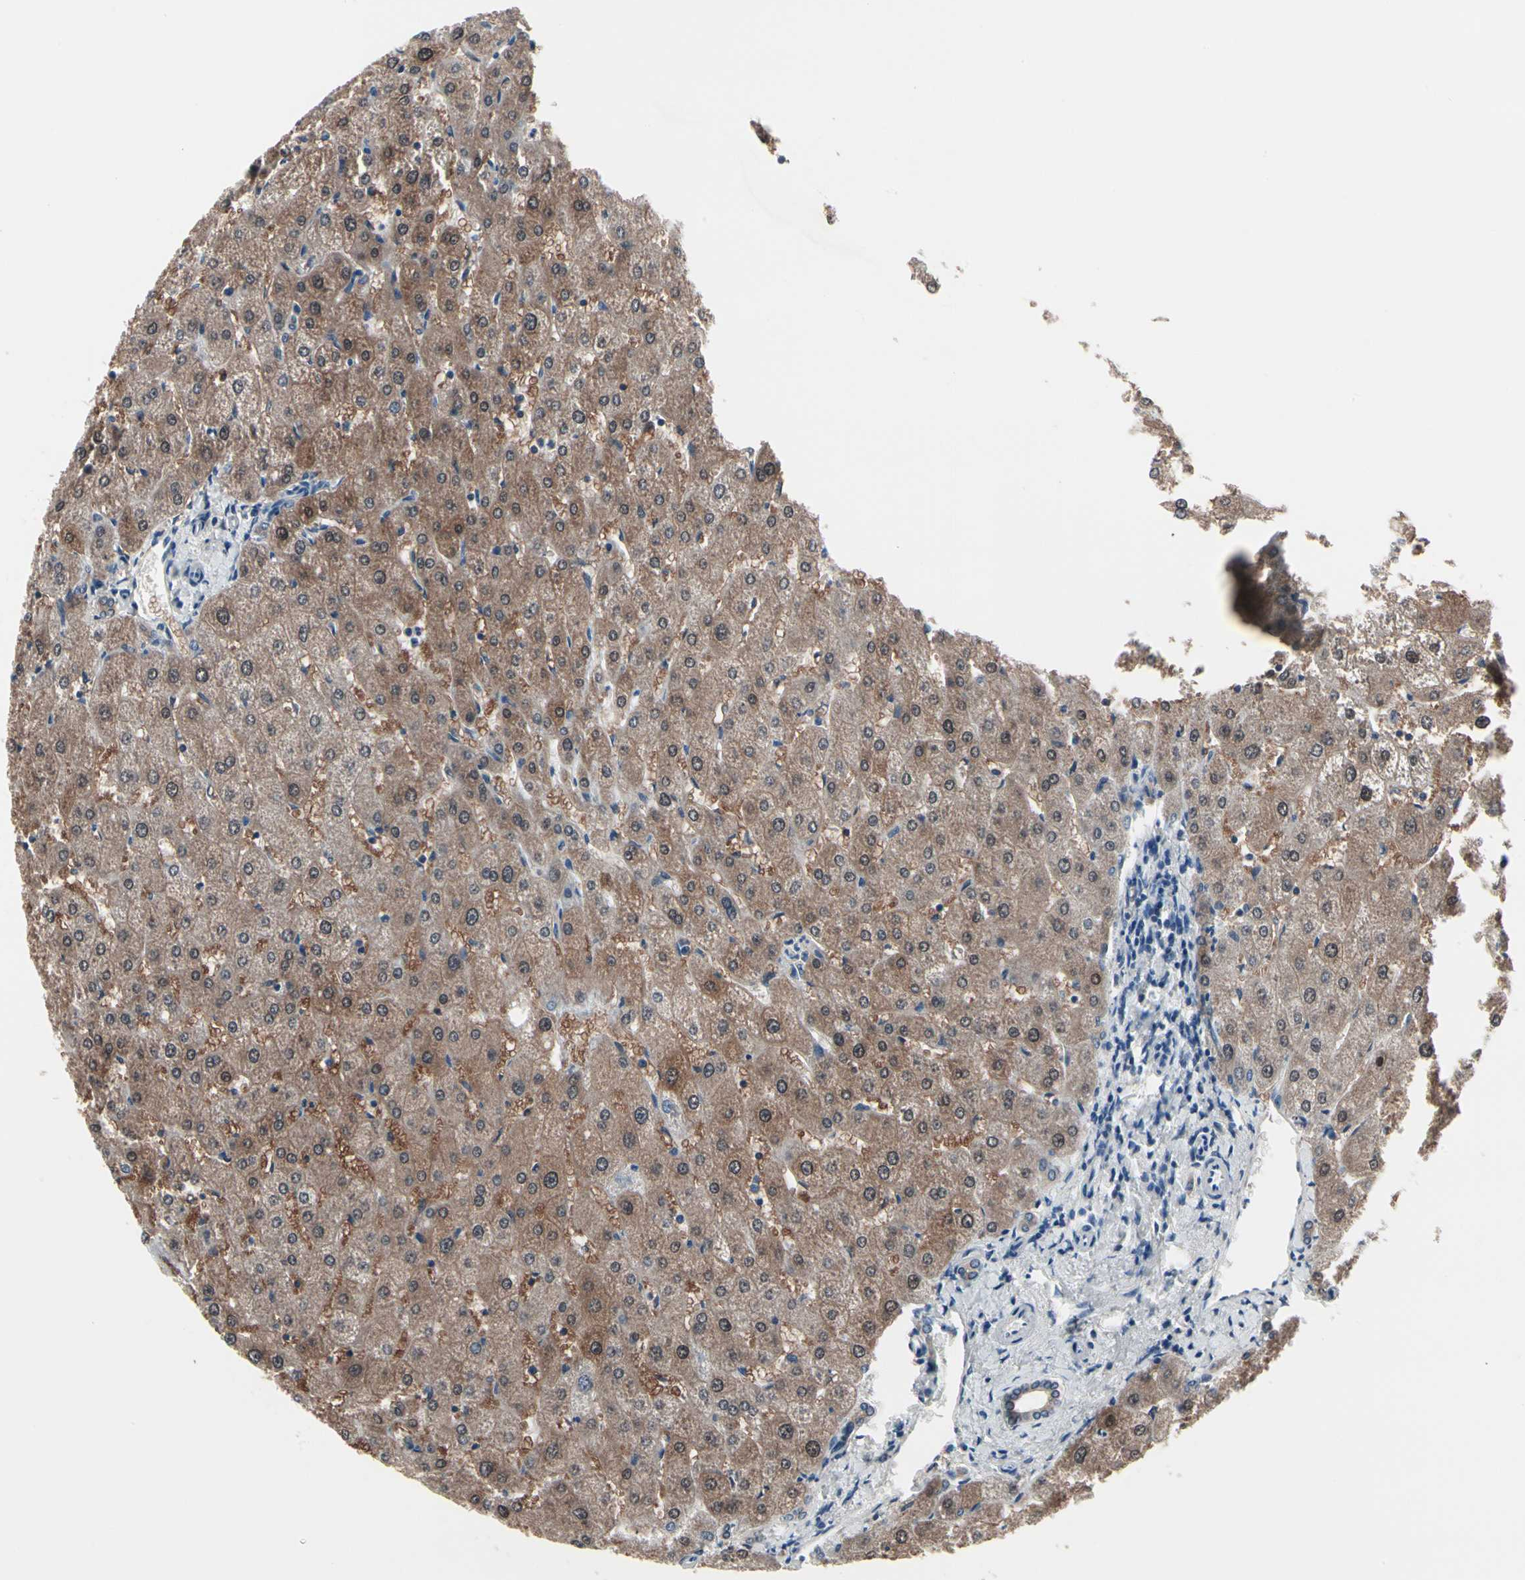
{"staining": {"intensity": "weak", "quantity": ">75%", "location": "cytoplasmic/membranous"}, "tissue": "liver", "cell_type": "Cholangiocytes", "image_type": "normal", "snomed": [{"axis": "morphology", "description": "Normal tissue, NOS"}, {"axis": "topography", "description": "Liver"}], "caption": "Protein analysis of unremarkable liver displays weak cytoplasmic/membranous expression in about >75% of cholangiocytes.", "gene": "PRDX6", "patient": {"sex": "male", "age": 67}}